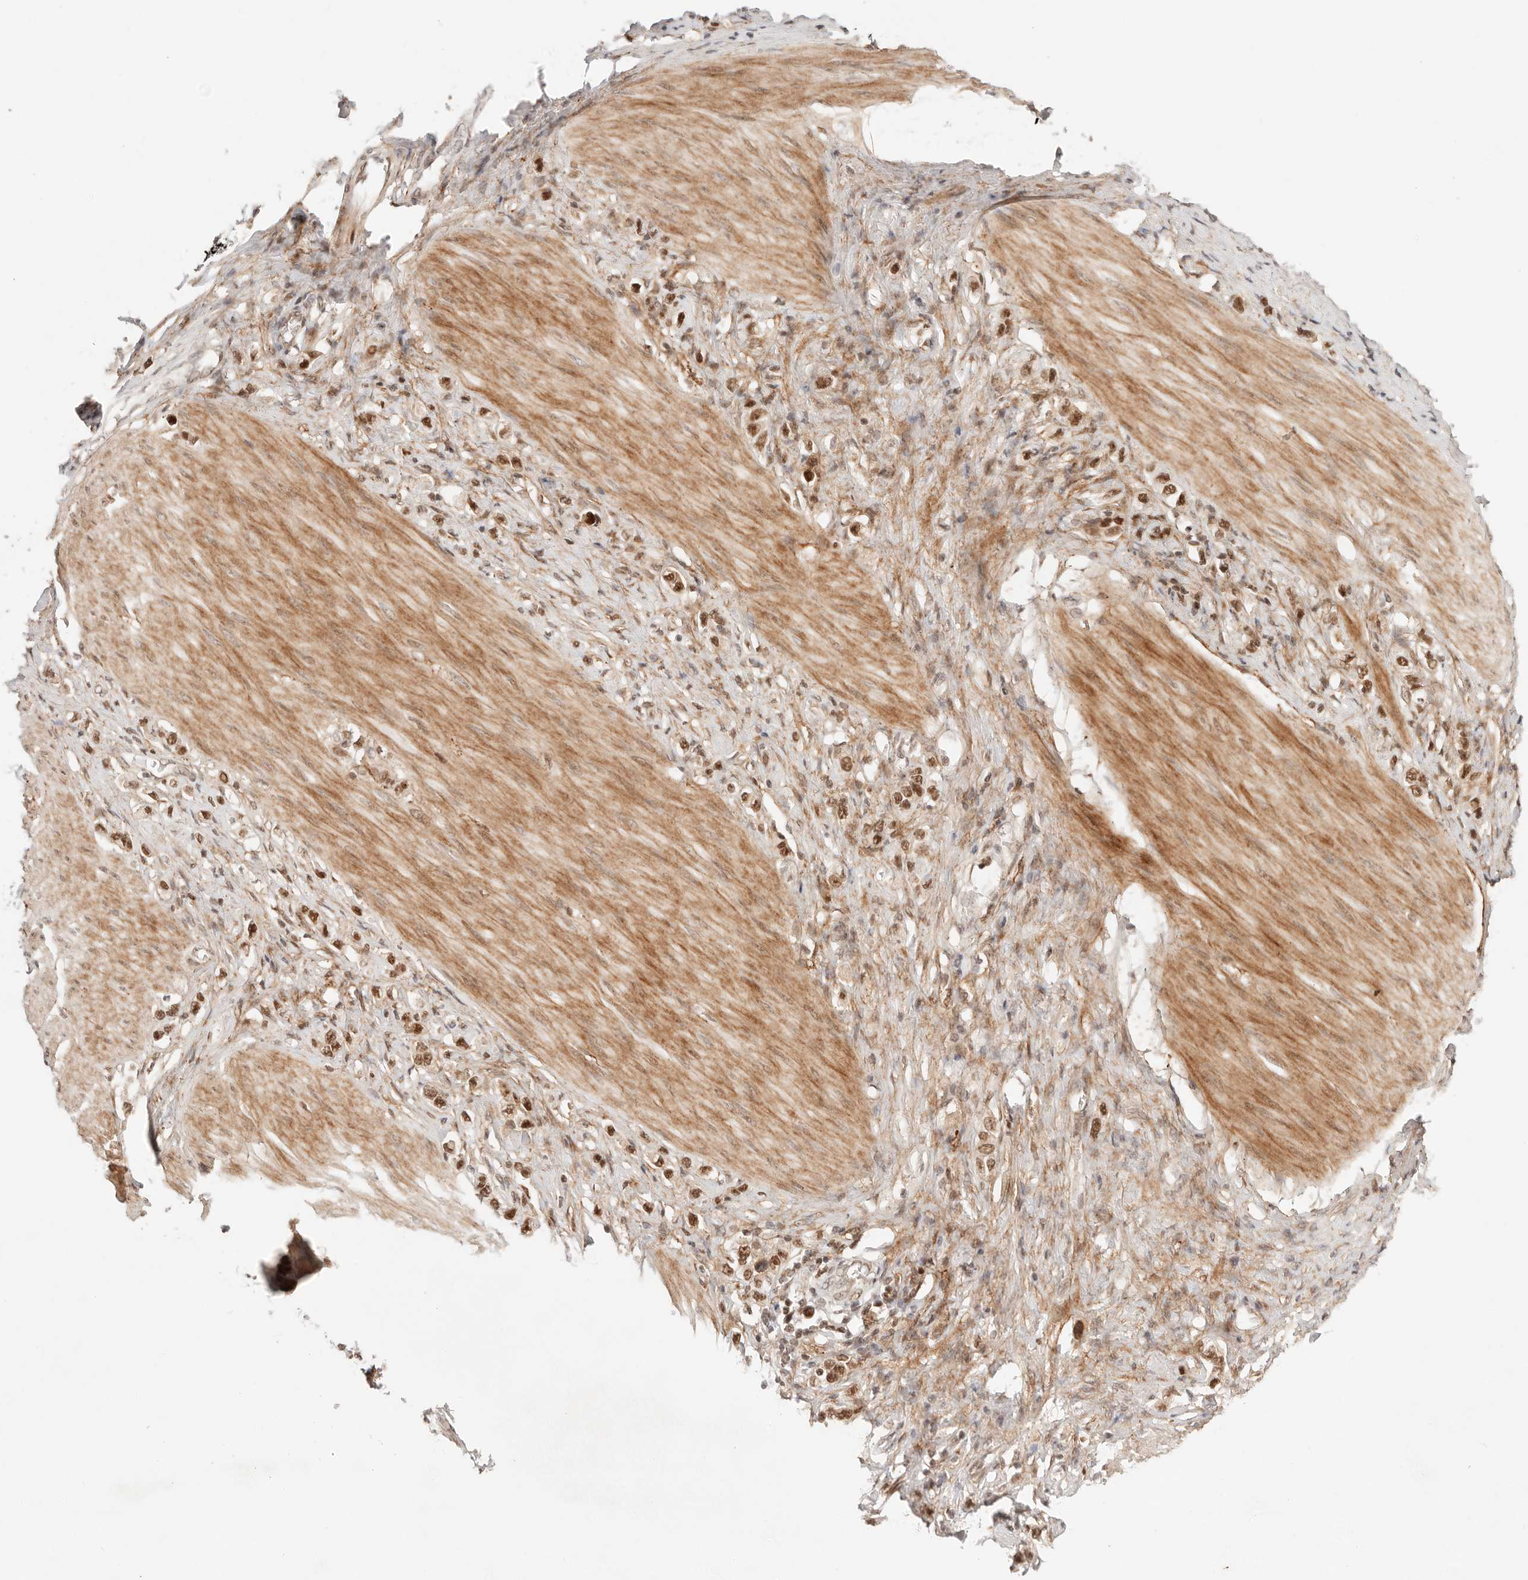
{"staining": {"intensity": "moderate", "quantity": ">75%", "location": "nuclear"}, "tissue": "stomach cancer", "cell_type": "Tumor cells", "image_type": "cancer", "snomed": [{"axis": "morphology", "description": "Adenocarcinoma, NOS"}, {"axis": "topography", "description": "Stomach"}], "caption": "Adenocarcinoma (stomach) stained with a brown dye demonstrates moderate nuclear positive positivity in about >75% of tumor cells.", "gene": "GTF2E2", "patient": {"sex": "female", "age": 65}}